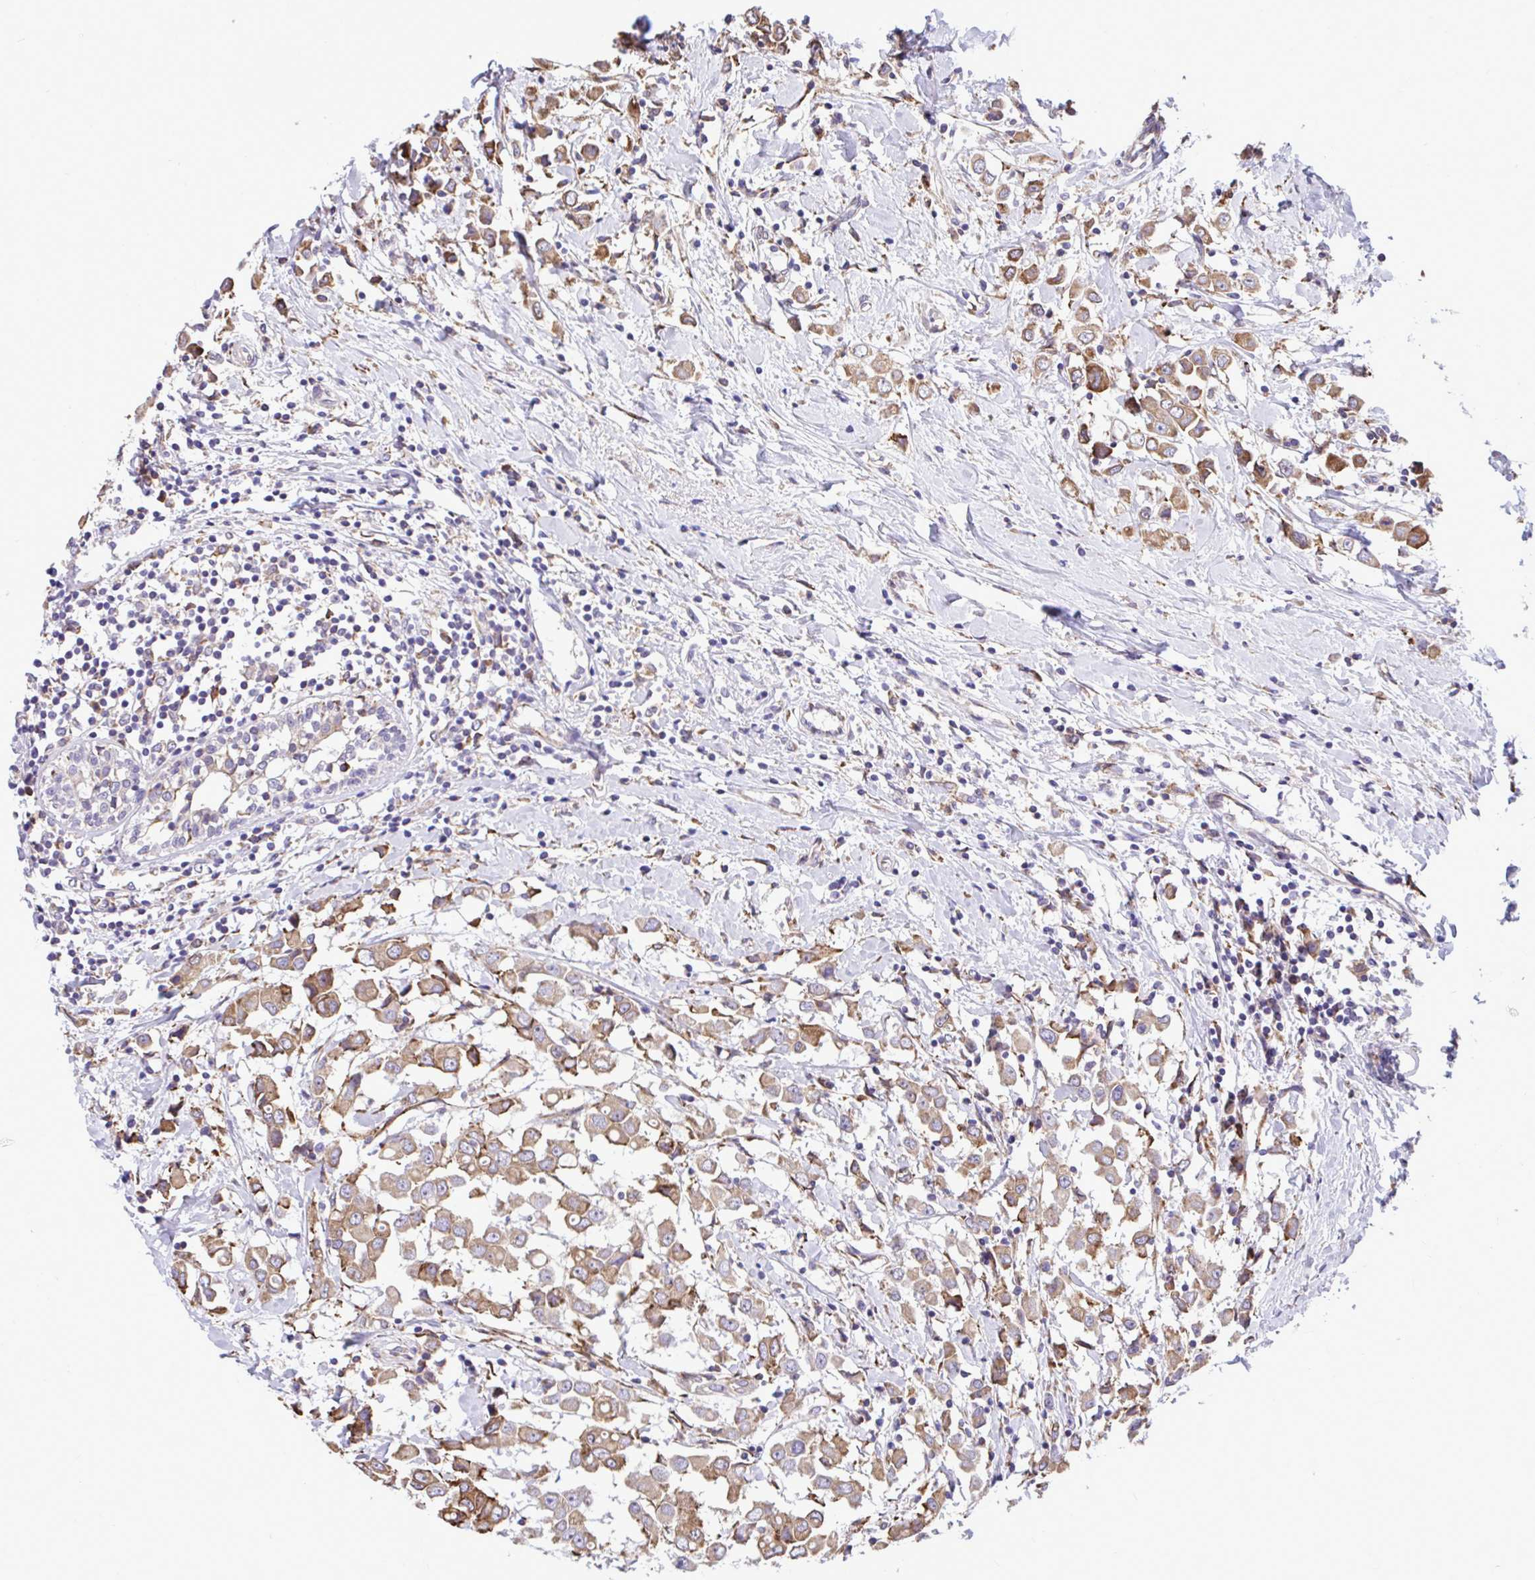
{"staining": {"intensity": "moderate", "quantity": ">75%", "location": "cytoplasmic/membranous"}, "tissue": "breast cancer", "cell_type": "Tumor cells", "image_type": "cancer", "snomed": [{"axis": "morphology", "description": "Duct carcinoma"}, {"axis": "topography", "description": "Breast"}], "caption": "Immunohistochemical staining of breast cancer (intraductal carcinoma) displays moderate cytoplasmic/membranous protein expression in approximately >75% of tumor cells.", "gene": "PIGK", "patient": {"sex": "female", "age": 61}}